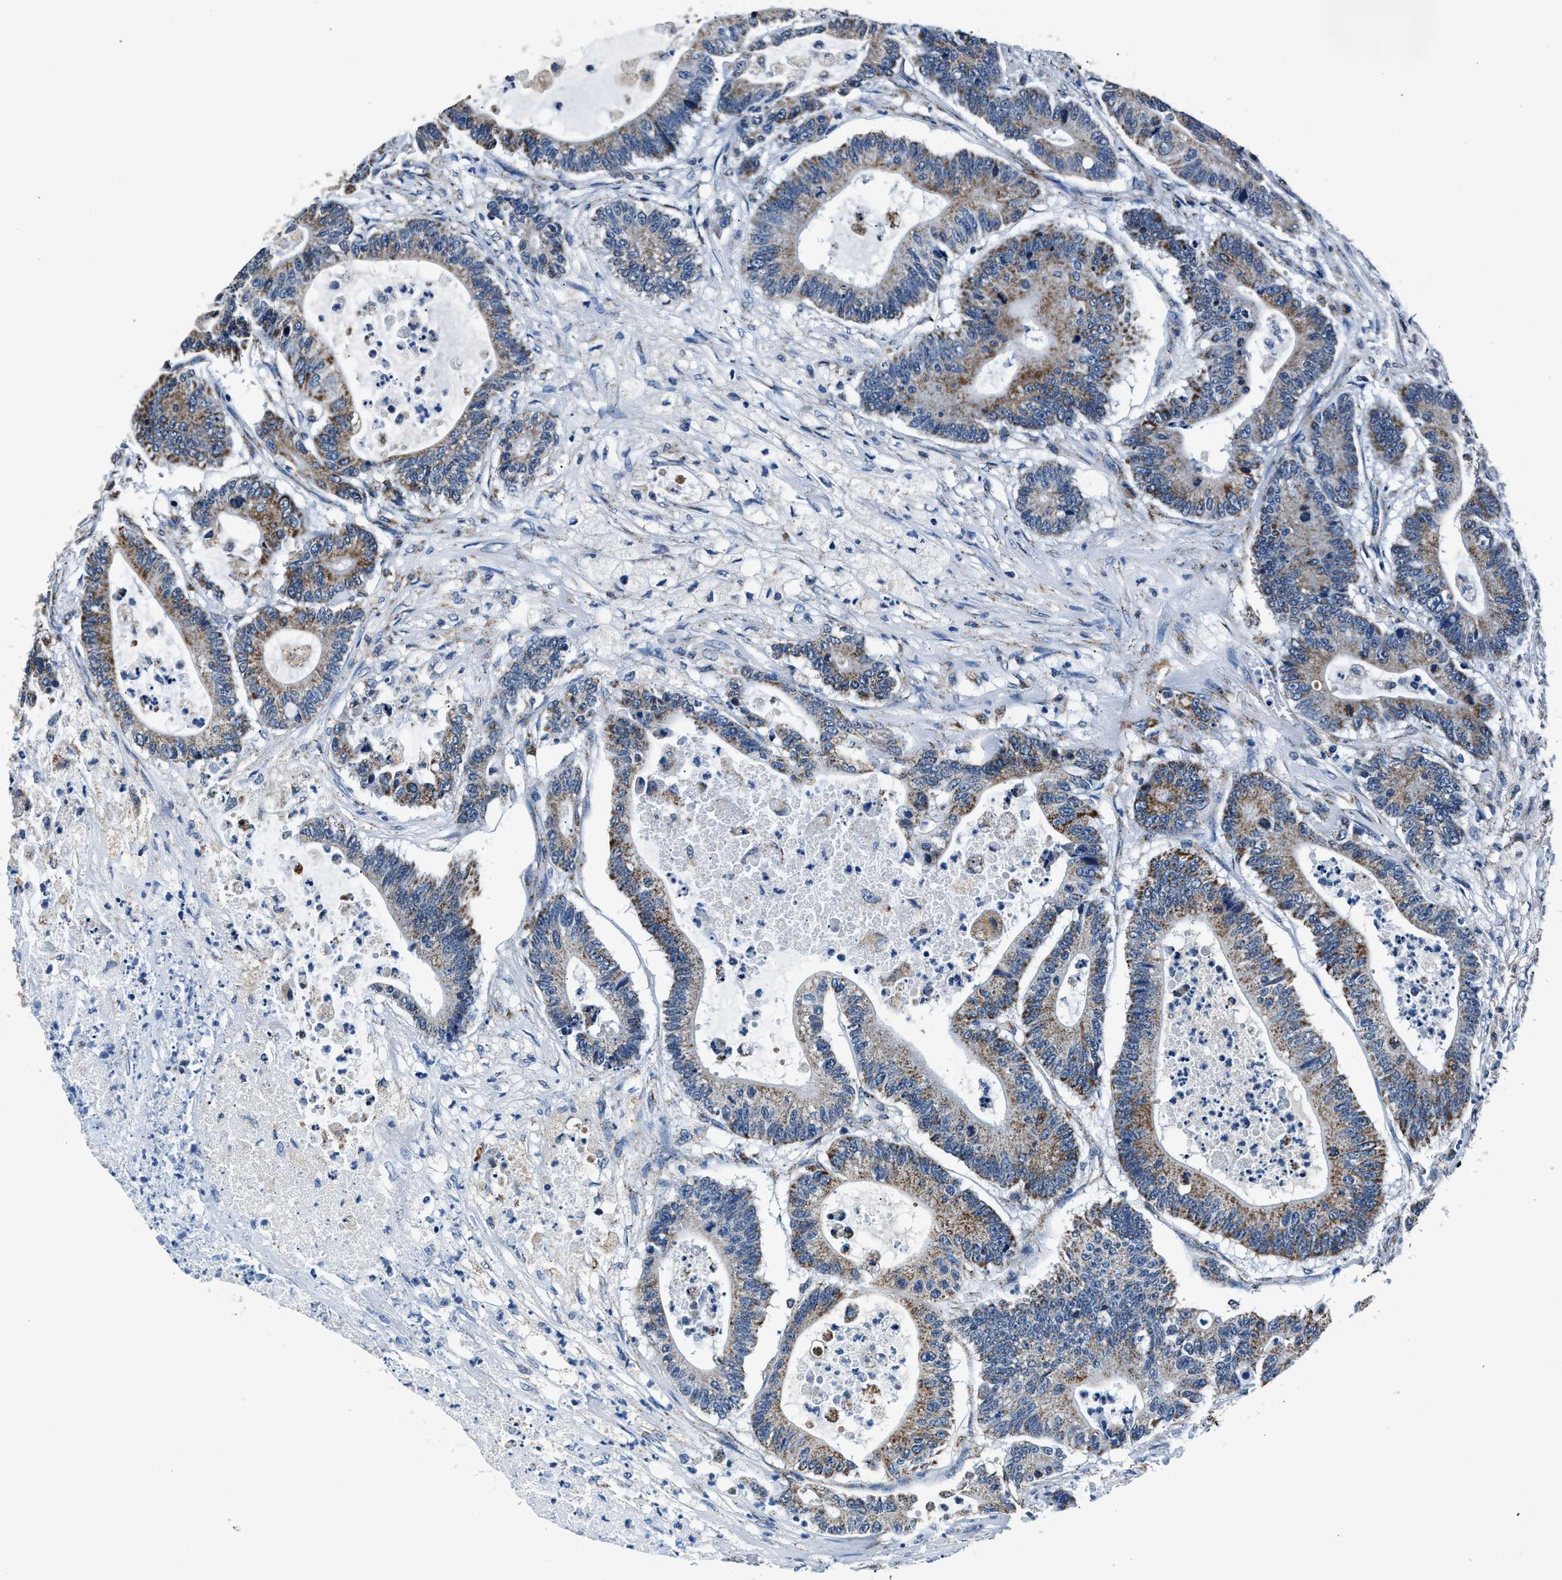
{"staining": {"intensity": "moderate", "quantity": "25%-75%", "location": "cytoplasmic/membranous"}, "tissue": "colorectal cancer", "cell_type": "Tumor cells", "image_type": "cancer", "snomed": [{"axis": "morphology", "description": "Adenocarcinoma, NOS"}, {"axis": "topography", "description": "Colon"}], "caption": "Immunohistochemical staining of colorectal cancer (adenocarcinoma) reveals moderate cytoplasmic/membranous protein staining in approximately 25%-75% of tumor cells. Nuclei are stained in blue.", "gene": "HIBADH", "patient": {"sex": "female", "age": 84}}